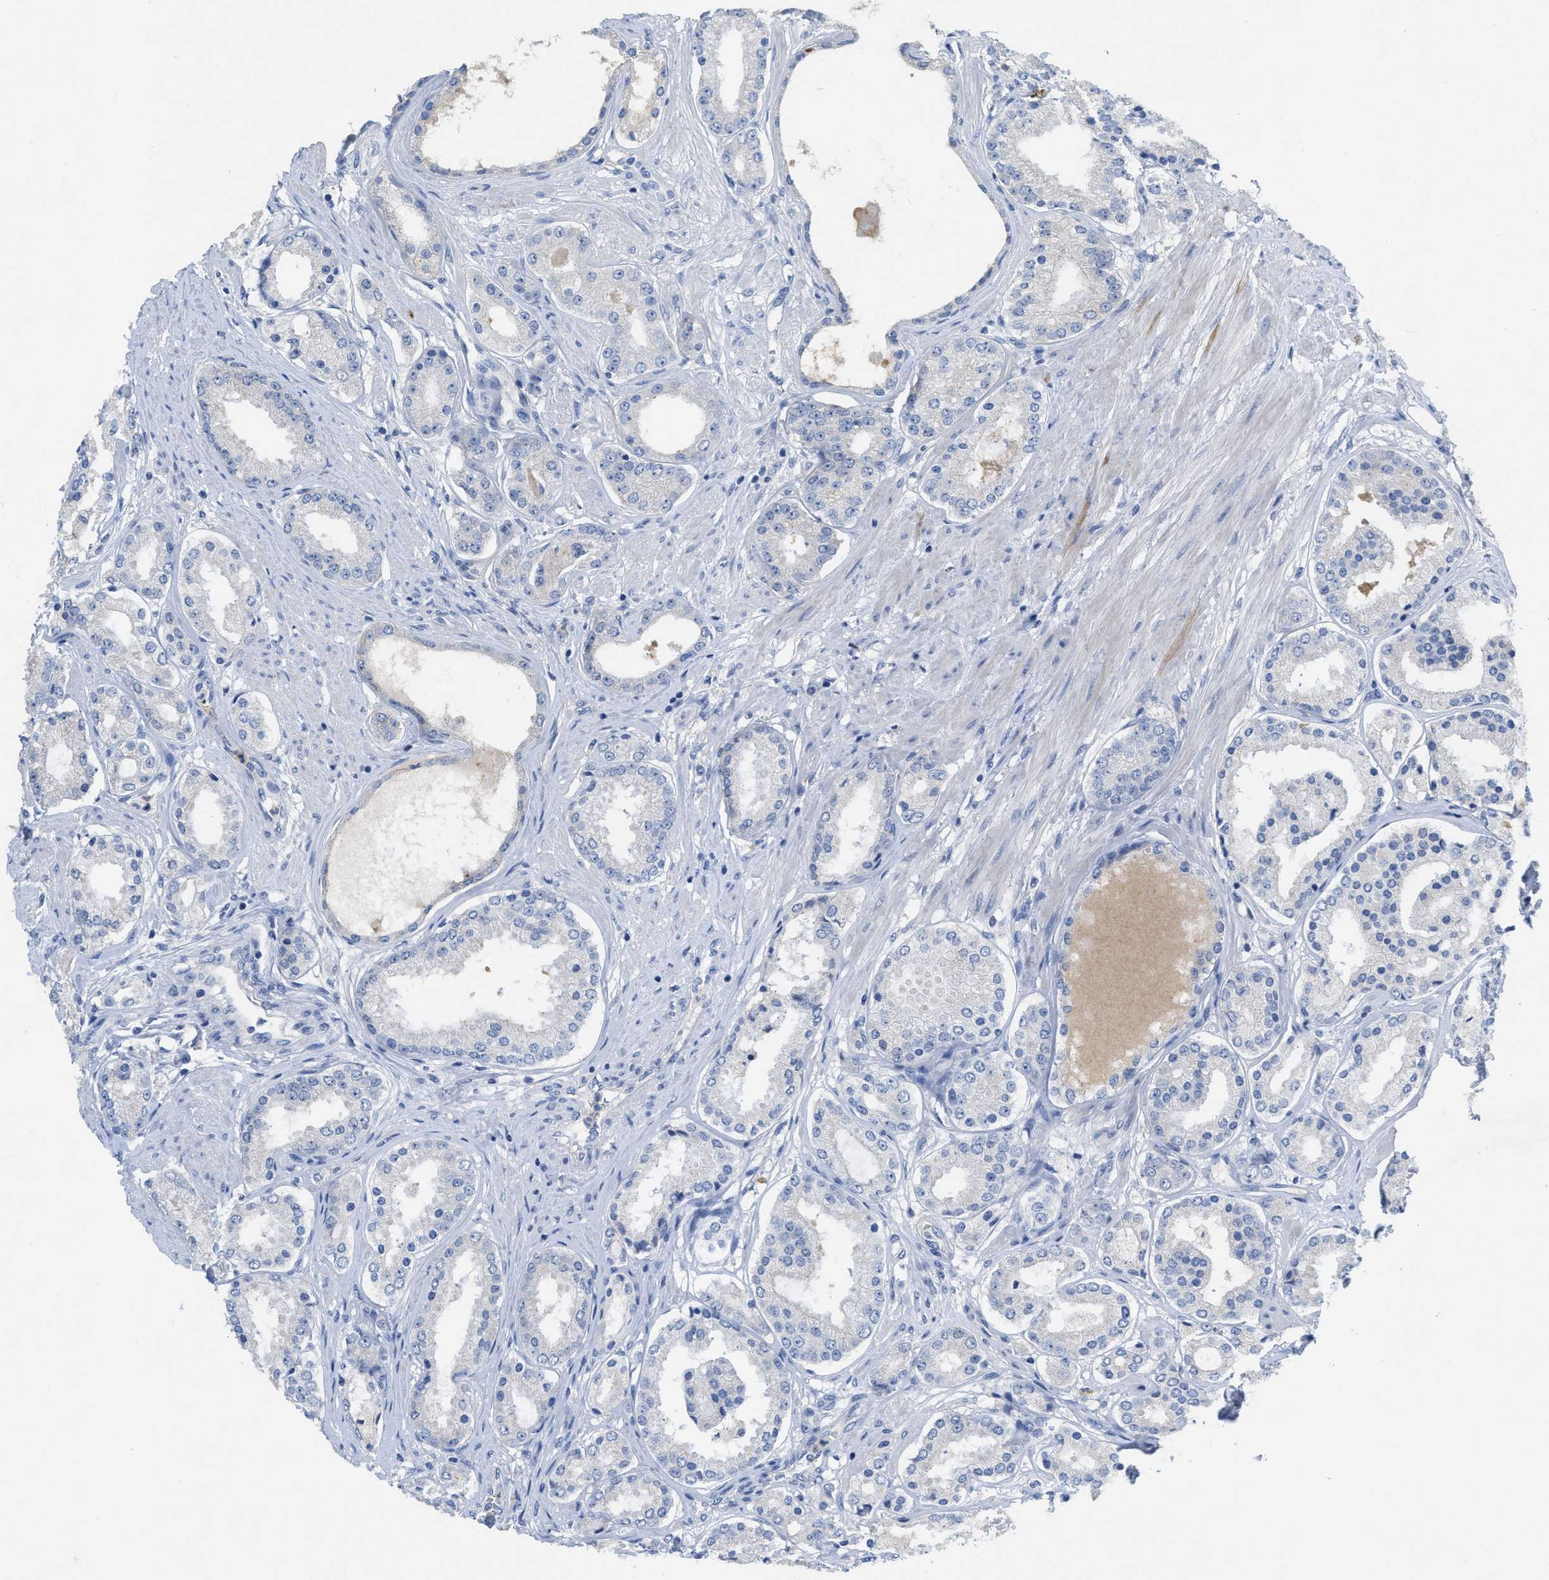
{"staining": {"intensity": "negative", "quantity": "none", "location": "none"}, "tissue": "prostate cancer", "cell_type": "Tumor cells", "image_type": "cancer", "snomed": [{"axis": "morphology", "description": "Adenocarcinoma, Low grade"}, {"axis": "topography", "description": "Prostate"}], "caption": "DAB immunohistochemical staining of low-grade adenocarcinoma (prostate) displays no significant staining in tumor cells.", "gene": "CNNM4", "patient": {"sex": "male", "age": 63}}